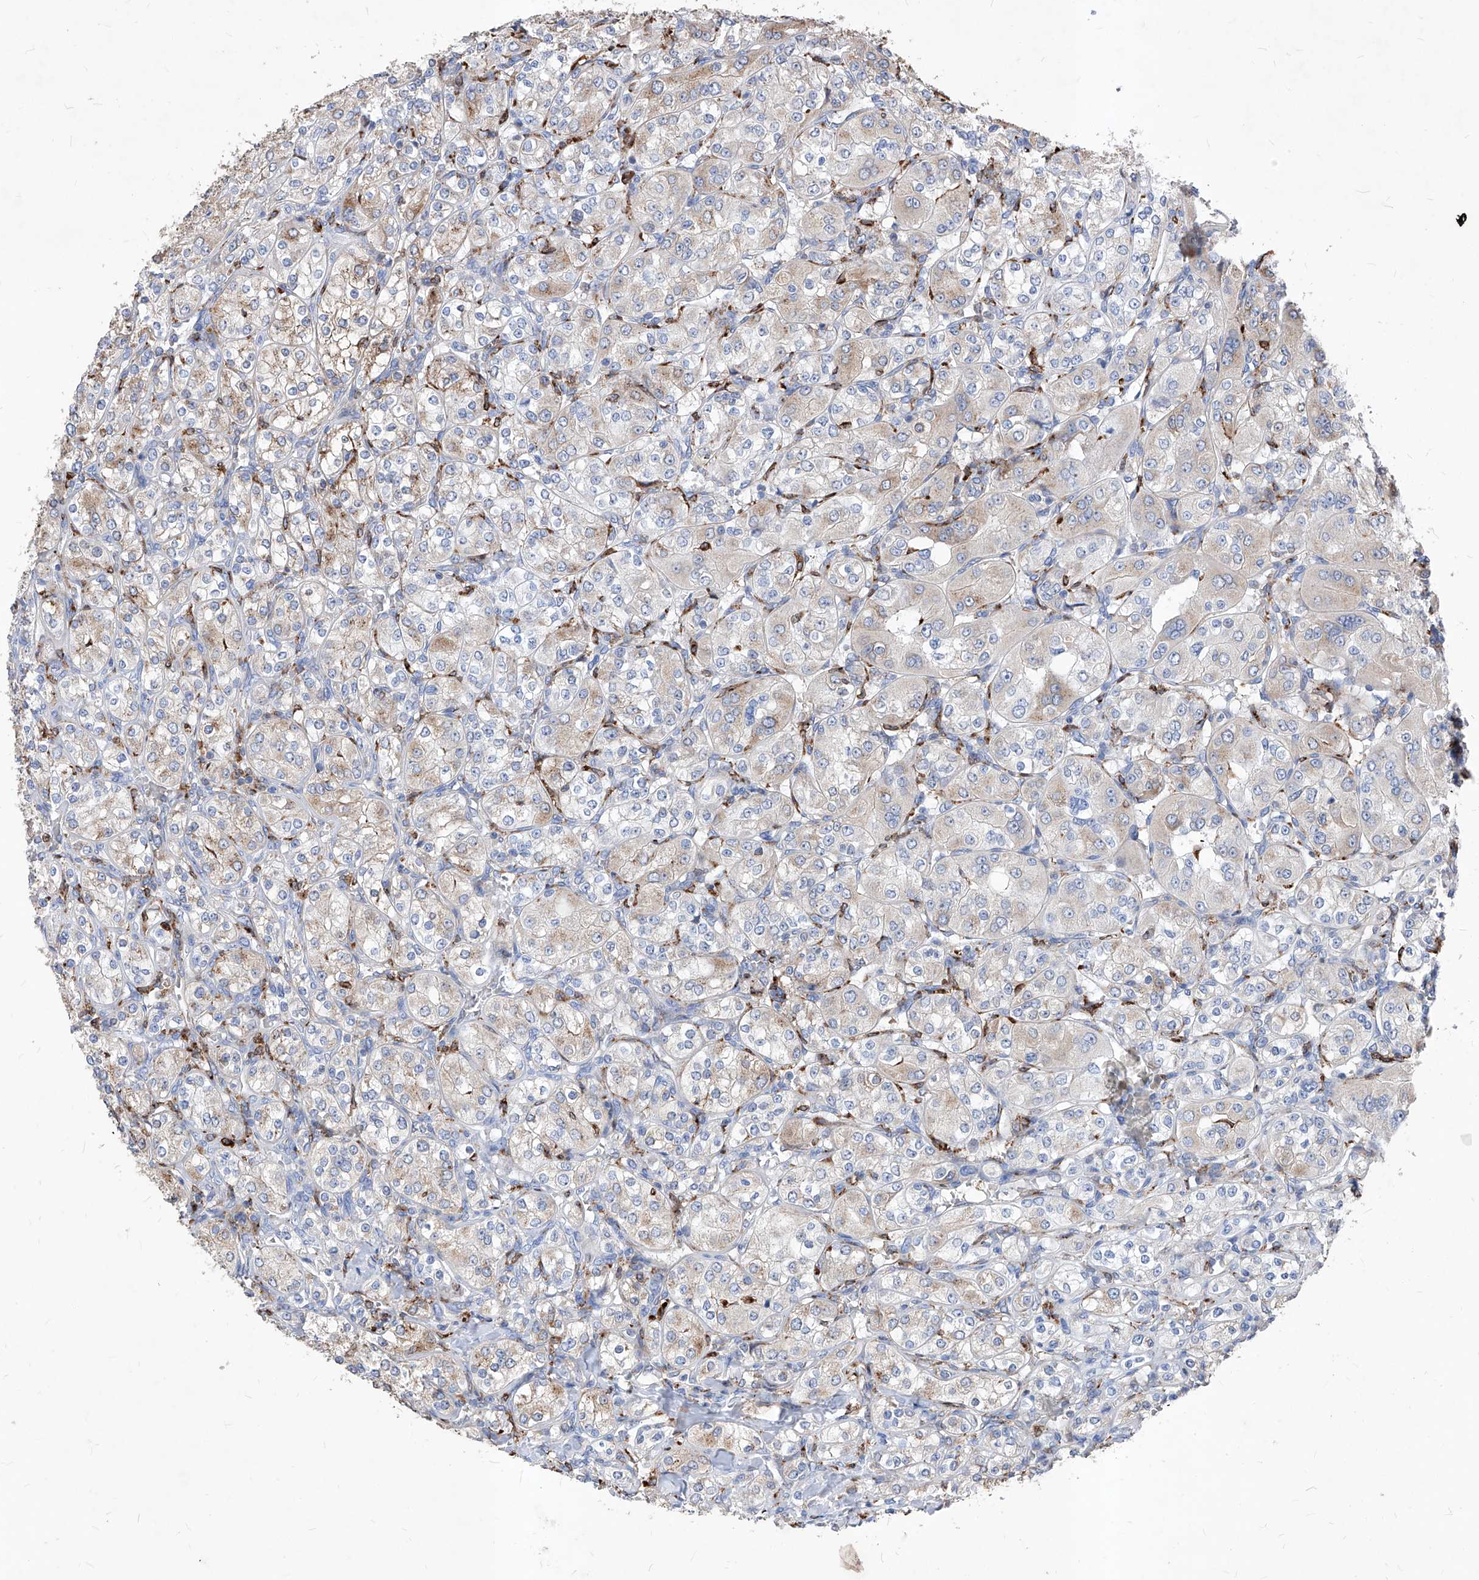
{"staining": {"intensity": "weak", "quantity": "25%-75%", "location": "cytoplasmic/membranous"}, "tissue": "renal cancer", "cell_type": "Tumor cells", "image_type": "cancer", "snomed": [{"axis": "morphology", "description": "Adenocarcinoma, NOS"}, {"axis": "topography", "description": "Kidney"}], "caption": "An immunohistochemistry (IHC) histopathology image of neoplastic tissue is shown. Protein staining in brown labels weak cytoplasmic/membranous positivity in renal adenocarcinoma within tumor cells. (DAB (3,3'-diaminobenzidine) IHC with brightfield microscopy, high magnification).", "gene": "UBOX5", "patient": {"sex": "male", "age": 77}}